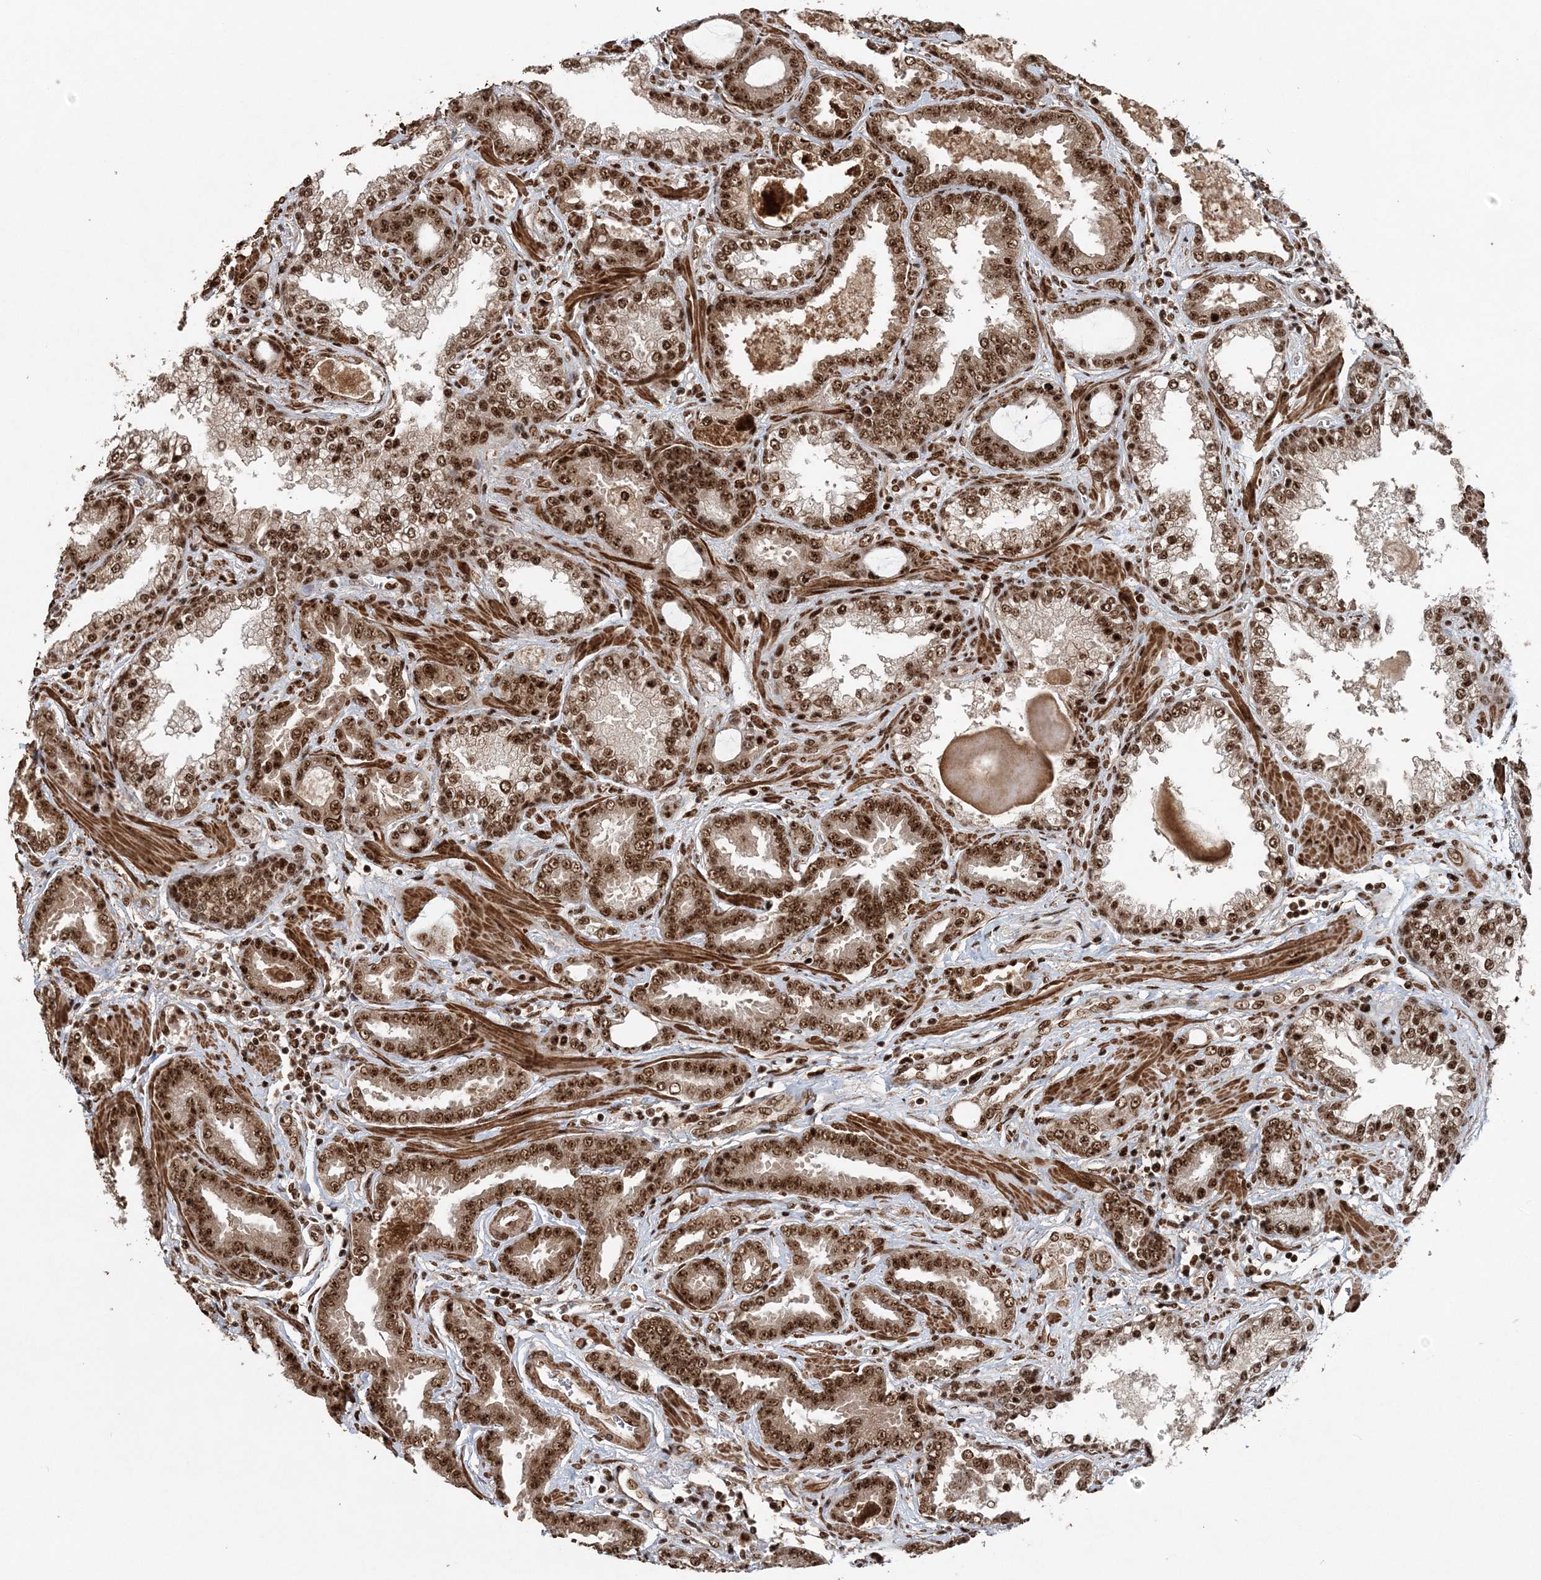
{"staining": {"intensity": "strong", "quantity": ">75%", "location": "nuclear"}, "tissue": "prostate cancer", "cell_type": "Tumor cells", "image_type": "cancer", "snomed": [{"axis": "morphology", "description": "Adenocarcinoma, Low grade"}, {"axis": "topography", "description": "Prostate"}], "caption": "Immunohistochemistry (DAB) staining of prostate adenocarcinoma (low-grade) exhibits strong nuclear protein staining in about >75% of tumor cells.", "gene": "EXOSC8", "patient": {"sex": "male", "age": 60}}